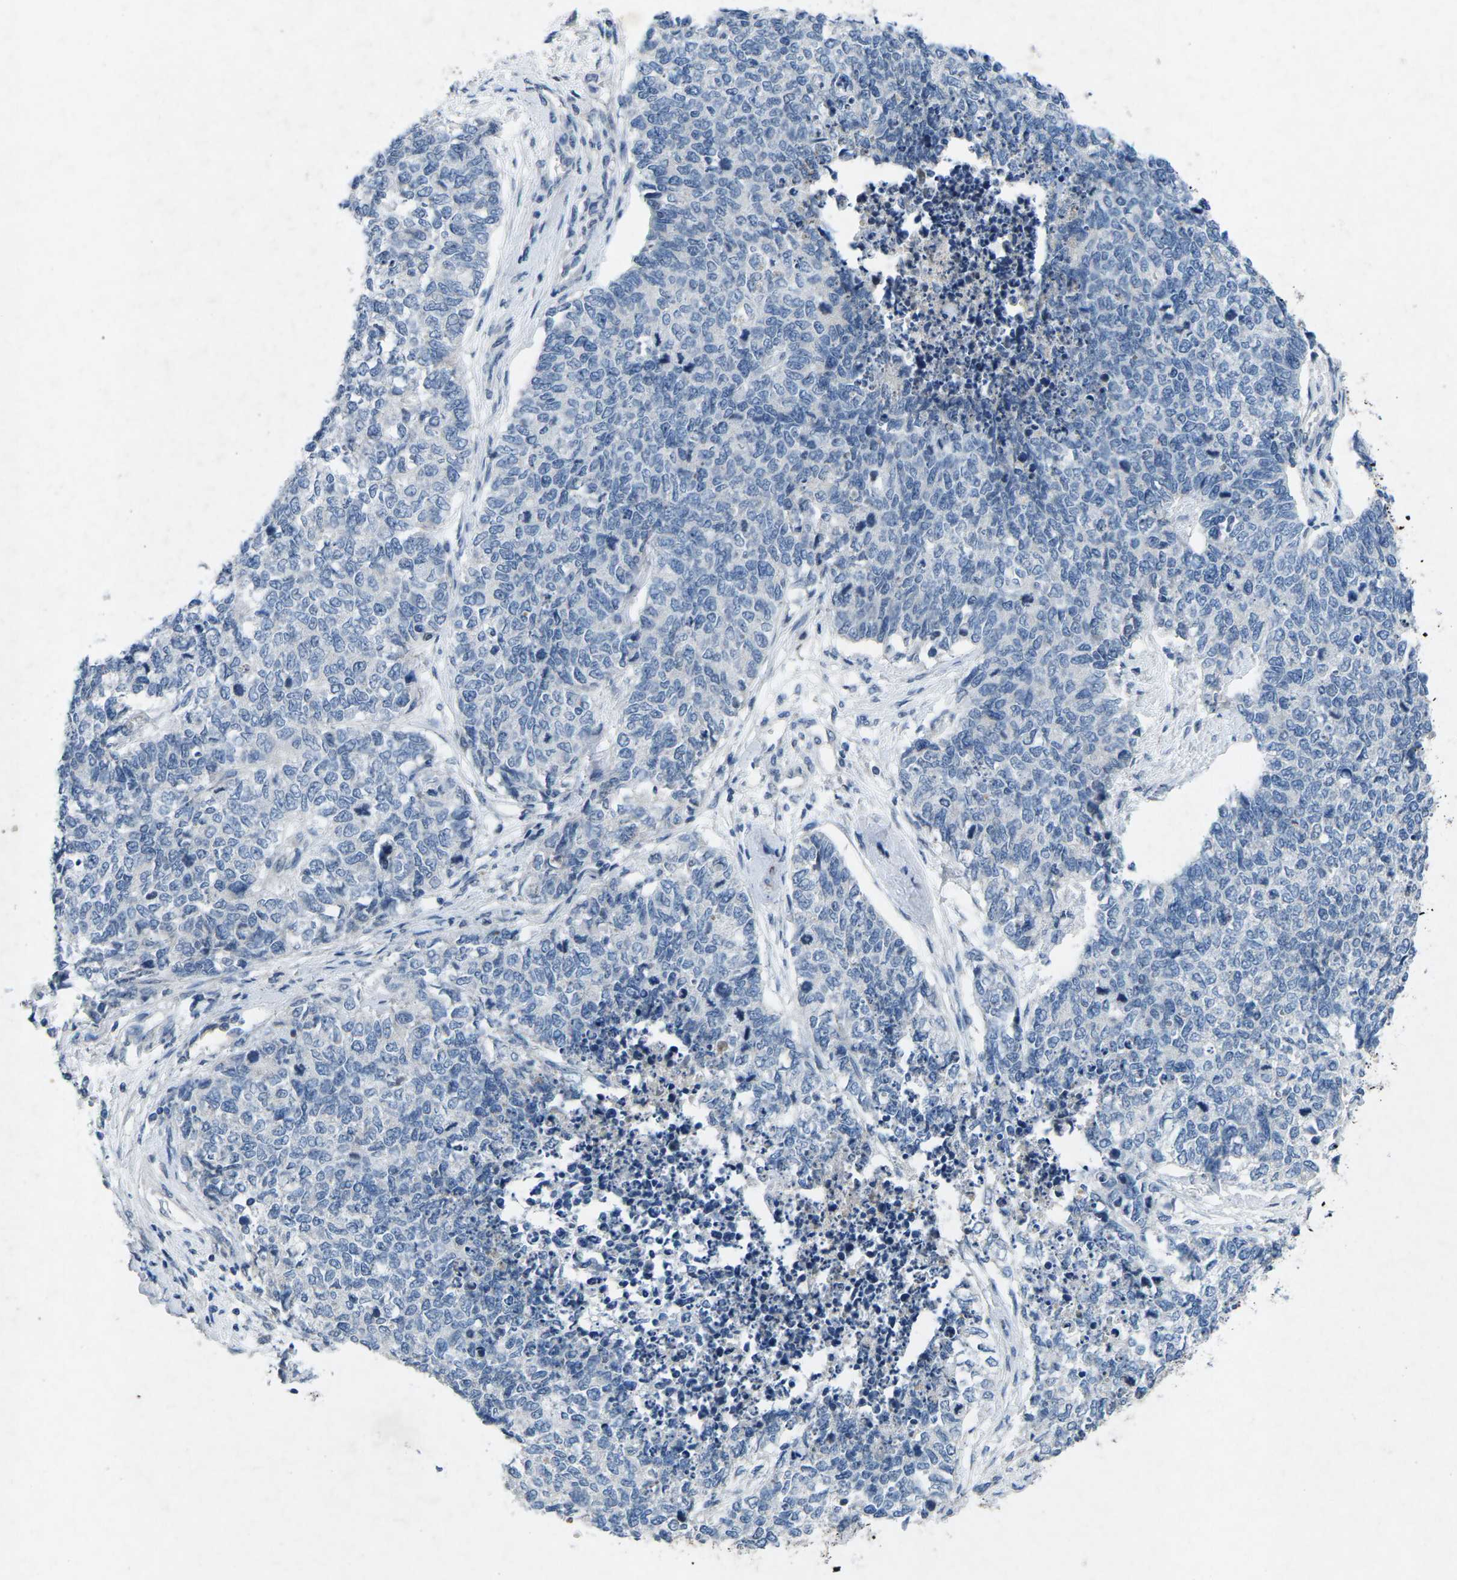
{"staining": {"intensity": "negative", "quantity": "none", "location": "none"}, "tissue": "cervical cancer", "cell_type": "Tumor cells", "image_type": "cancer", "snomed": [{"axis": "morphology", "description": "Squamous cell carcinoma, NOS"}, {"axis": "topography", "description": "Cervix"}], "caption": "An immunohistochemistry (IHC) histopathology image of squamous cell carcinoma (cervical) is shown. There is no staining in tumor cells of squamous cell carcinoma (cervical).", "gene": "PLG", "patient": {"sex": "female", "age": 63}}